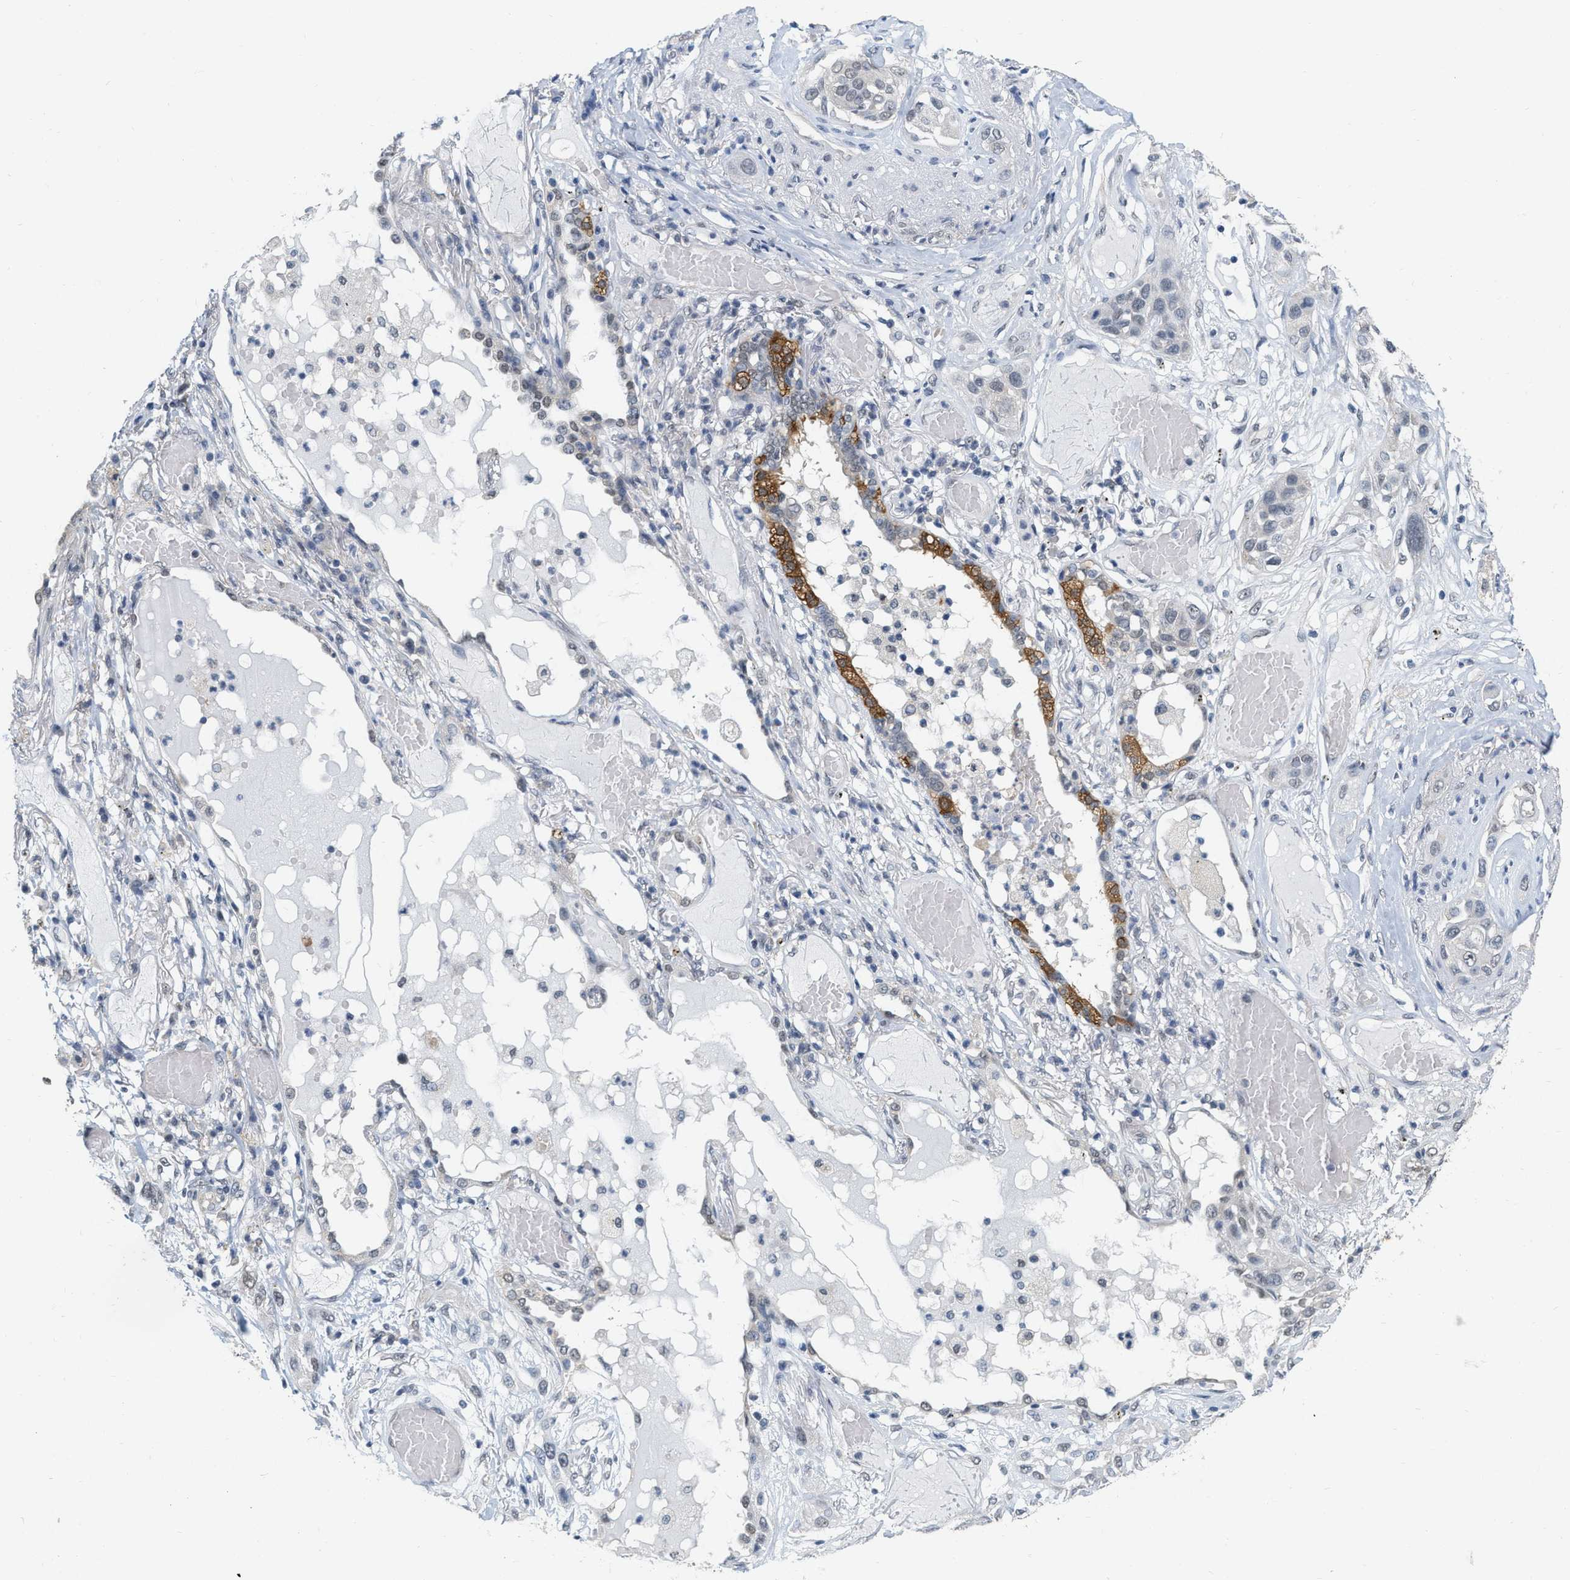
{"staining": {"intensity": "negative", "quantity": "none", "location": "none"}, "tissue": "lung cancer", "cell_type": "Tumor cells", "image_type": "cancer", "snomed": [{"axis": "morphology", "description": "Squamous cell carcinoma, NOS"}, {"axis": "topography", "description": "Lung"}], "caption": "Lung cancer (squamous cell carcinoma) was stained to show a protein in brown. There is no significant positivity in tumor cells.", "gene": "RUVBL1", "patient": {"sex": "male", "age": 71}}